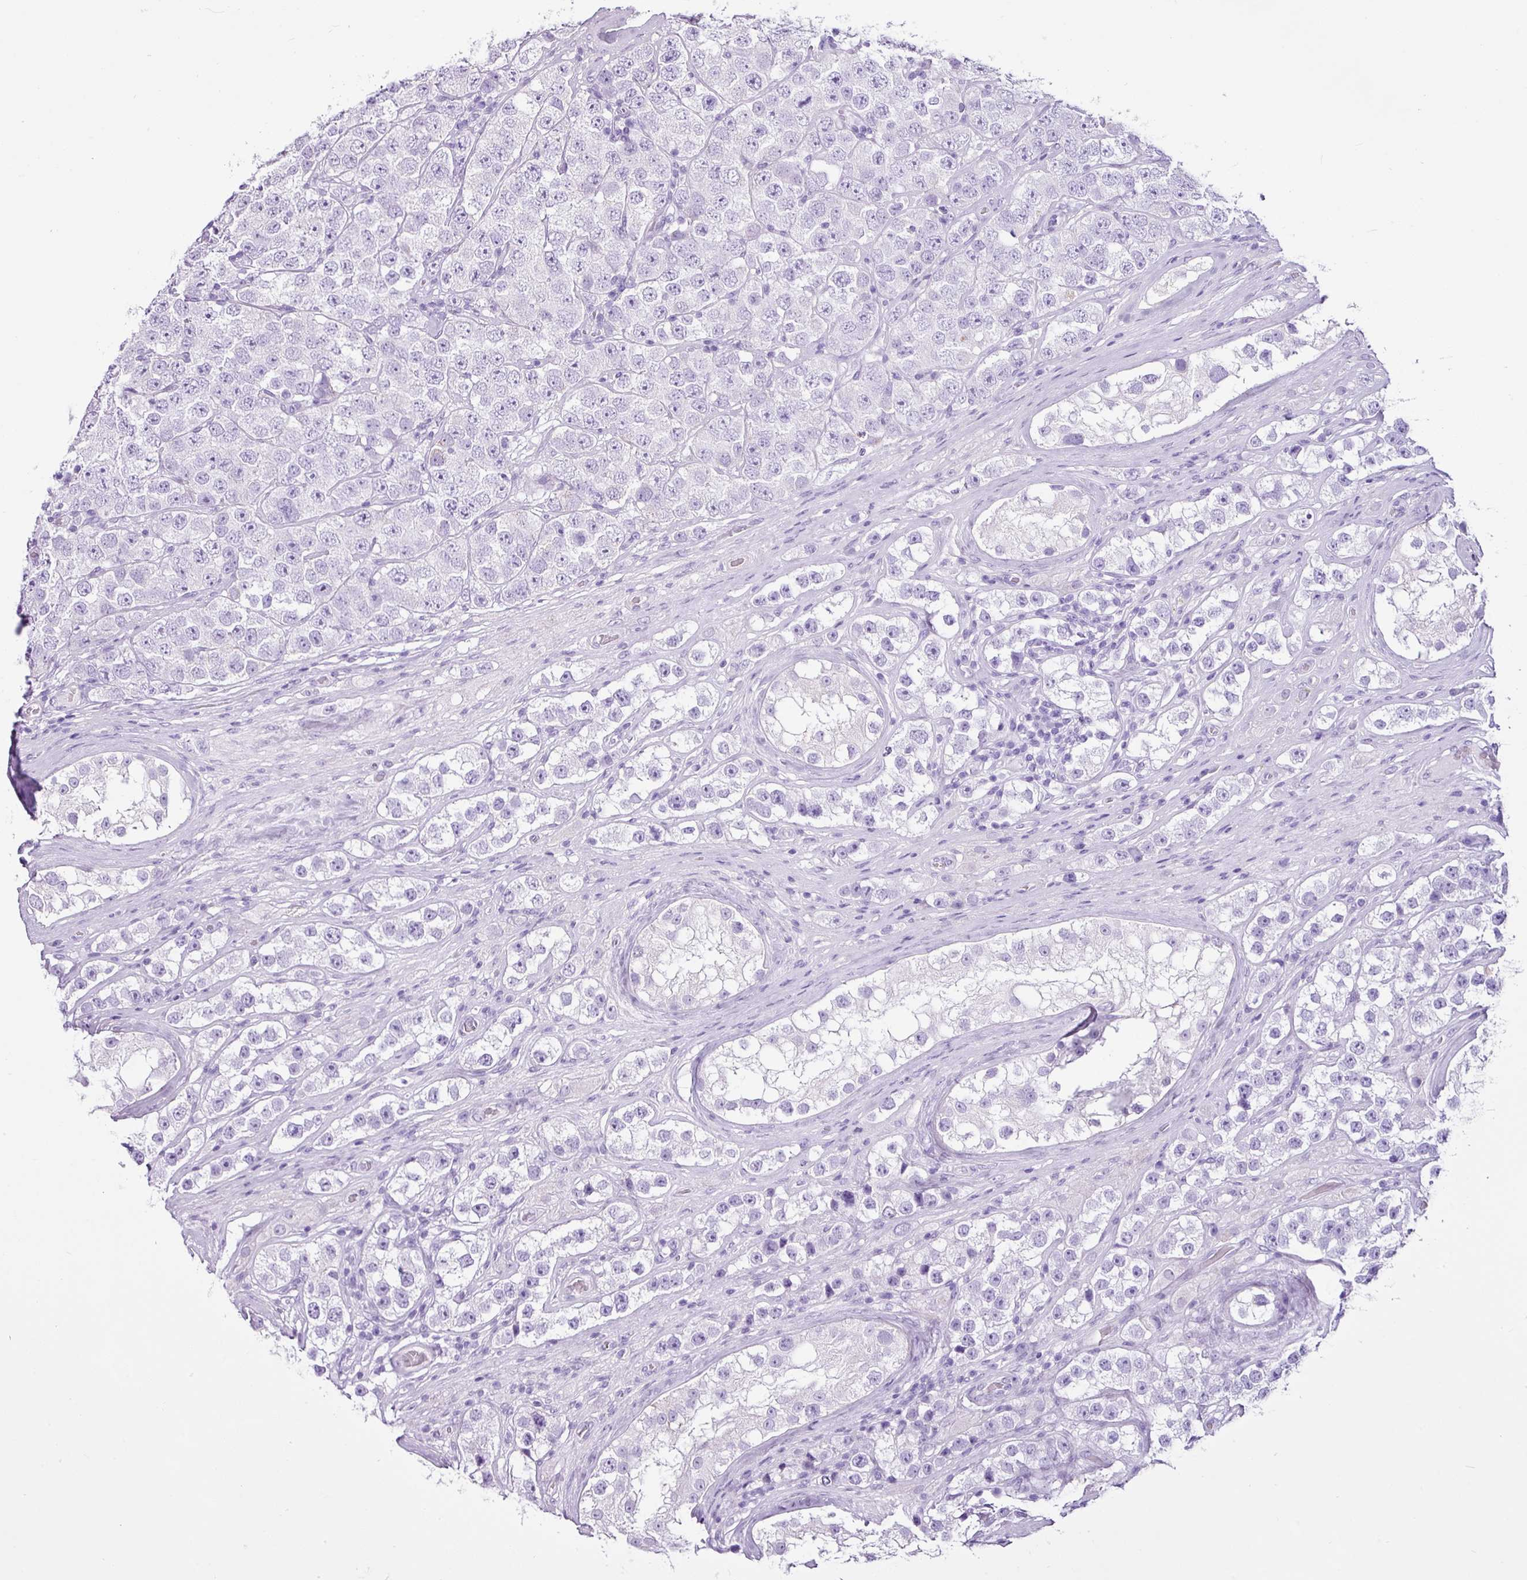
{"staining": {"intensity": "negative", "quantity": "none", "location": "none"}, "tissue": "testis cancer", "cell_type": "Tumor cells", "image_type": "cancer", "snomed": [{"axis": "morphology", "description": "Seminoma, NOS"}, {"axis": "topography", "description": "Testis"}], "caption": "Tumor cells are negative for brown protein staining in testis cancer.", "gene": "LILRB4", "patient": {"sex": "male", "age": 28}}